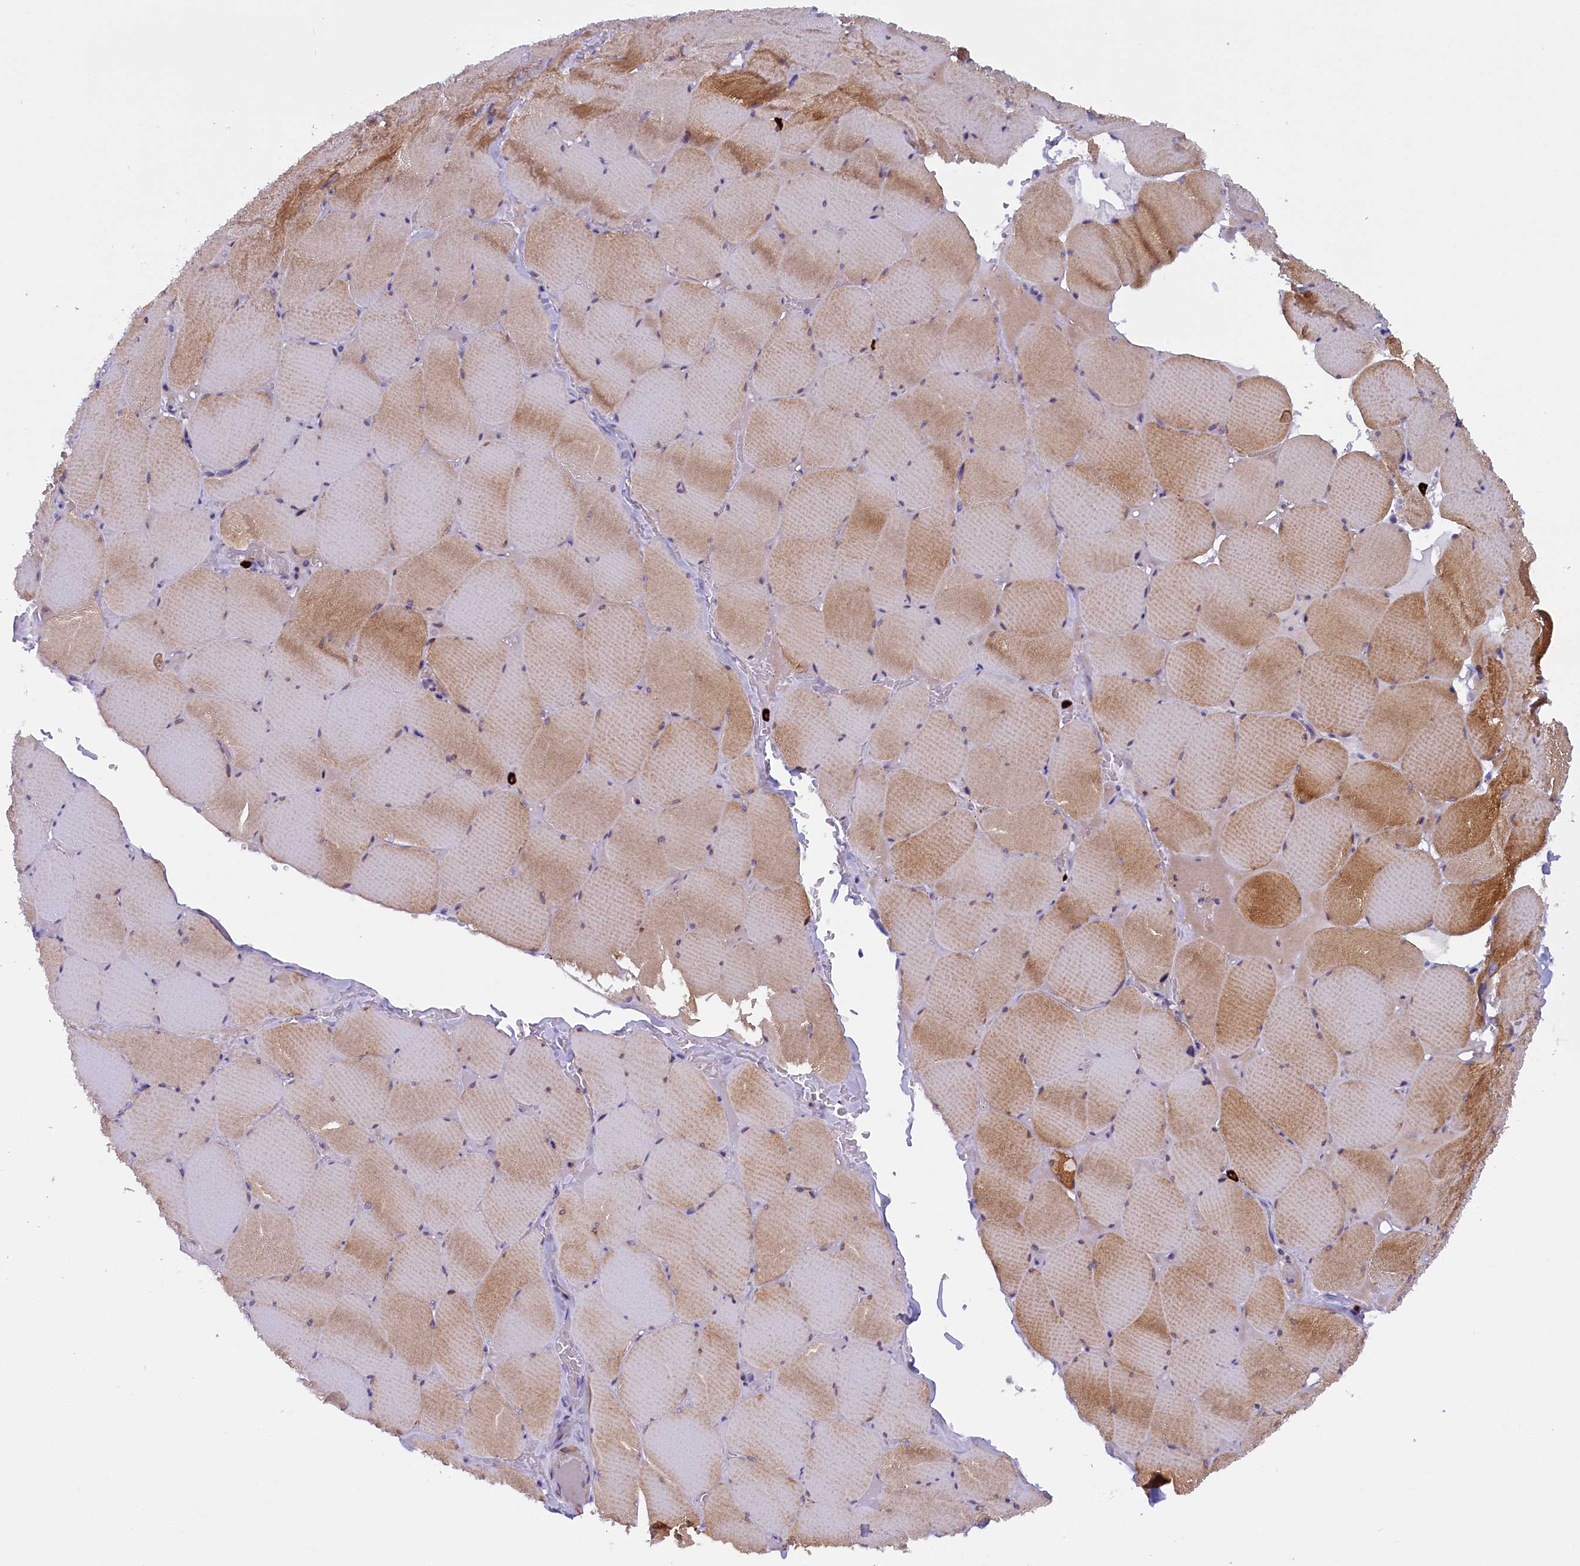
{"staining": {"intensity": "moderate", "quantity": ">75%", "location": "cytoplasmic/membranous"}, "tissue": "skeletal muscle", "cell_type": "Myocytes", "image_type": "normal", "snomed": [{"axis": "morphology", "description": "Normal tissue, NOS"}, {"axis": "topography", "description": "Skeletal muscle"}, {"axis": "topography", "description": "Head-Neck"}], "caption": "High-power microscopy captured an immunohistochemistry image of unremarkable skeletal muscle, revealing moderate cytoplasmic/membranous positivity in approximately >75% of myocytes. (DAB (3,3'-diaminobenzidine) = brown stain, brightfield microscopy at high magnification).", "gene": "RTTN", "patient": {"sex": "male", "age": 66}}